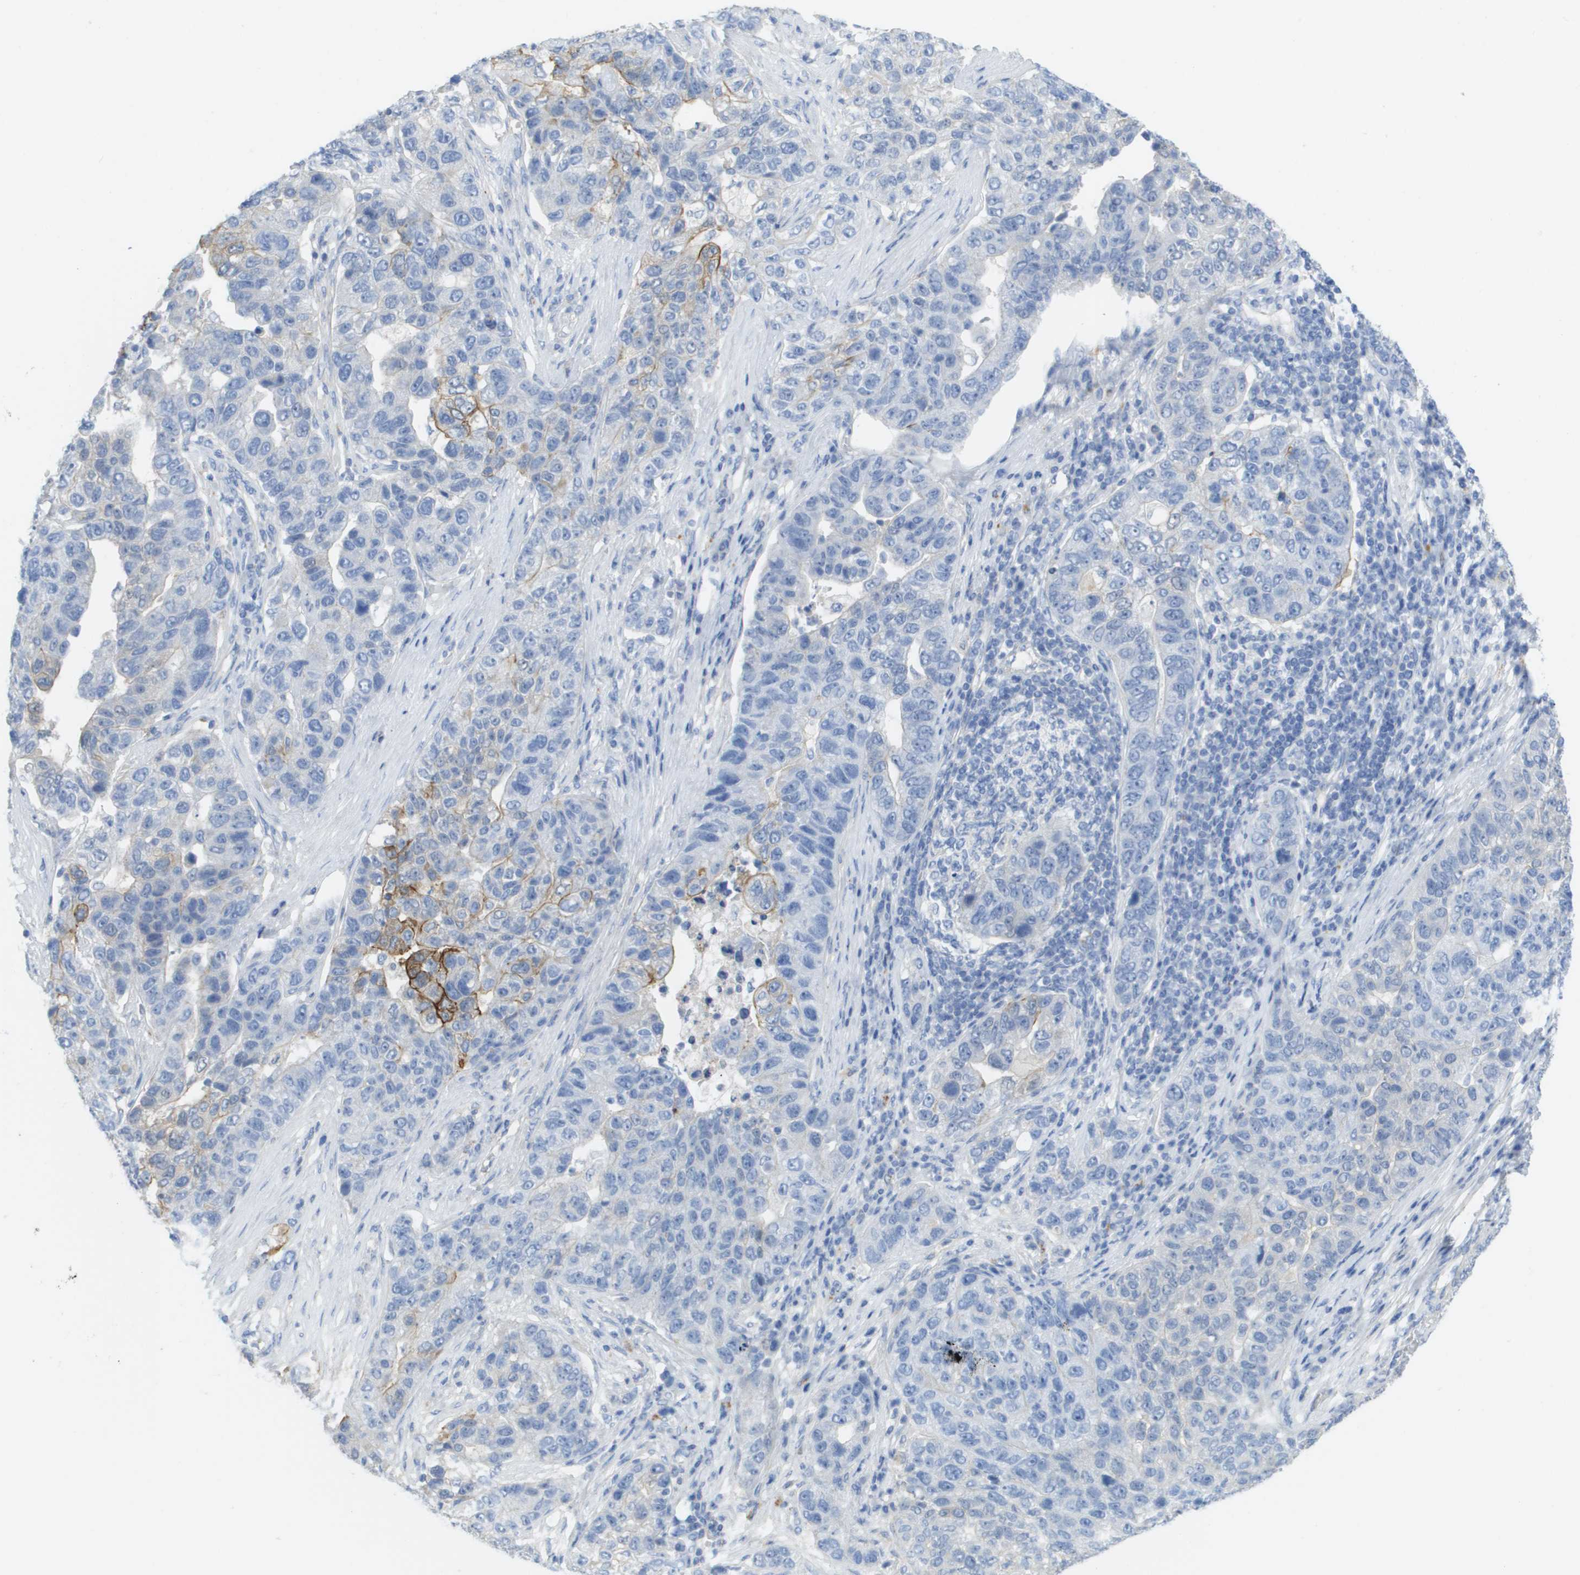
{"staining": {"intensity": "moderate", "quantity": "<25%", "location": "cytoplasmic/membranous"}, "tissue": "pancreatic cancer", "cell_type": "Tumor cells", "image_type": "cancer", "snomed": [{"axis": "morphology", "description": "Adenocarcinoma, NOS"}, {"axis": "topography", "description": "Pancreas"}], "caption": "Adenocarcinoma (pancreatic) was stained to show a protein in brown. There is low levels of moderate cytoplasmic/membranous positivity in approximately <25% of tumor cells. (brown staining indicates protein expression, while blue staining denotes nuclei).", "gene": "MYL3", "patient": {"sex": "female", "age": 61}}